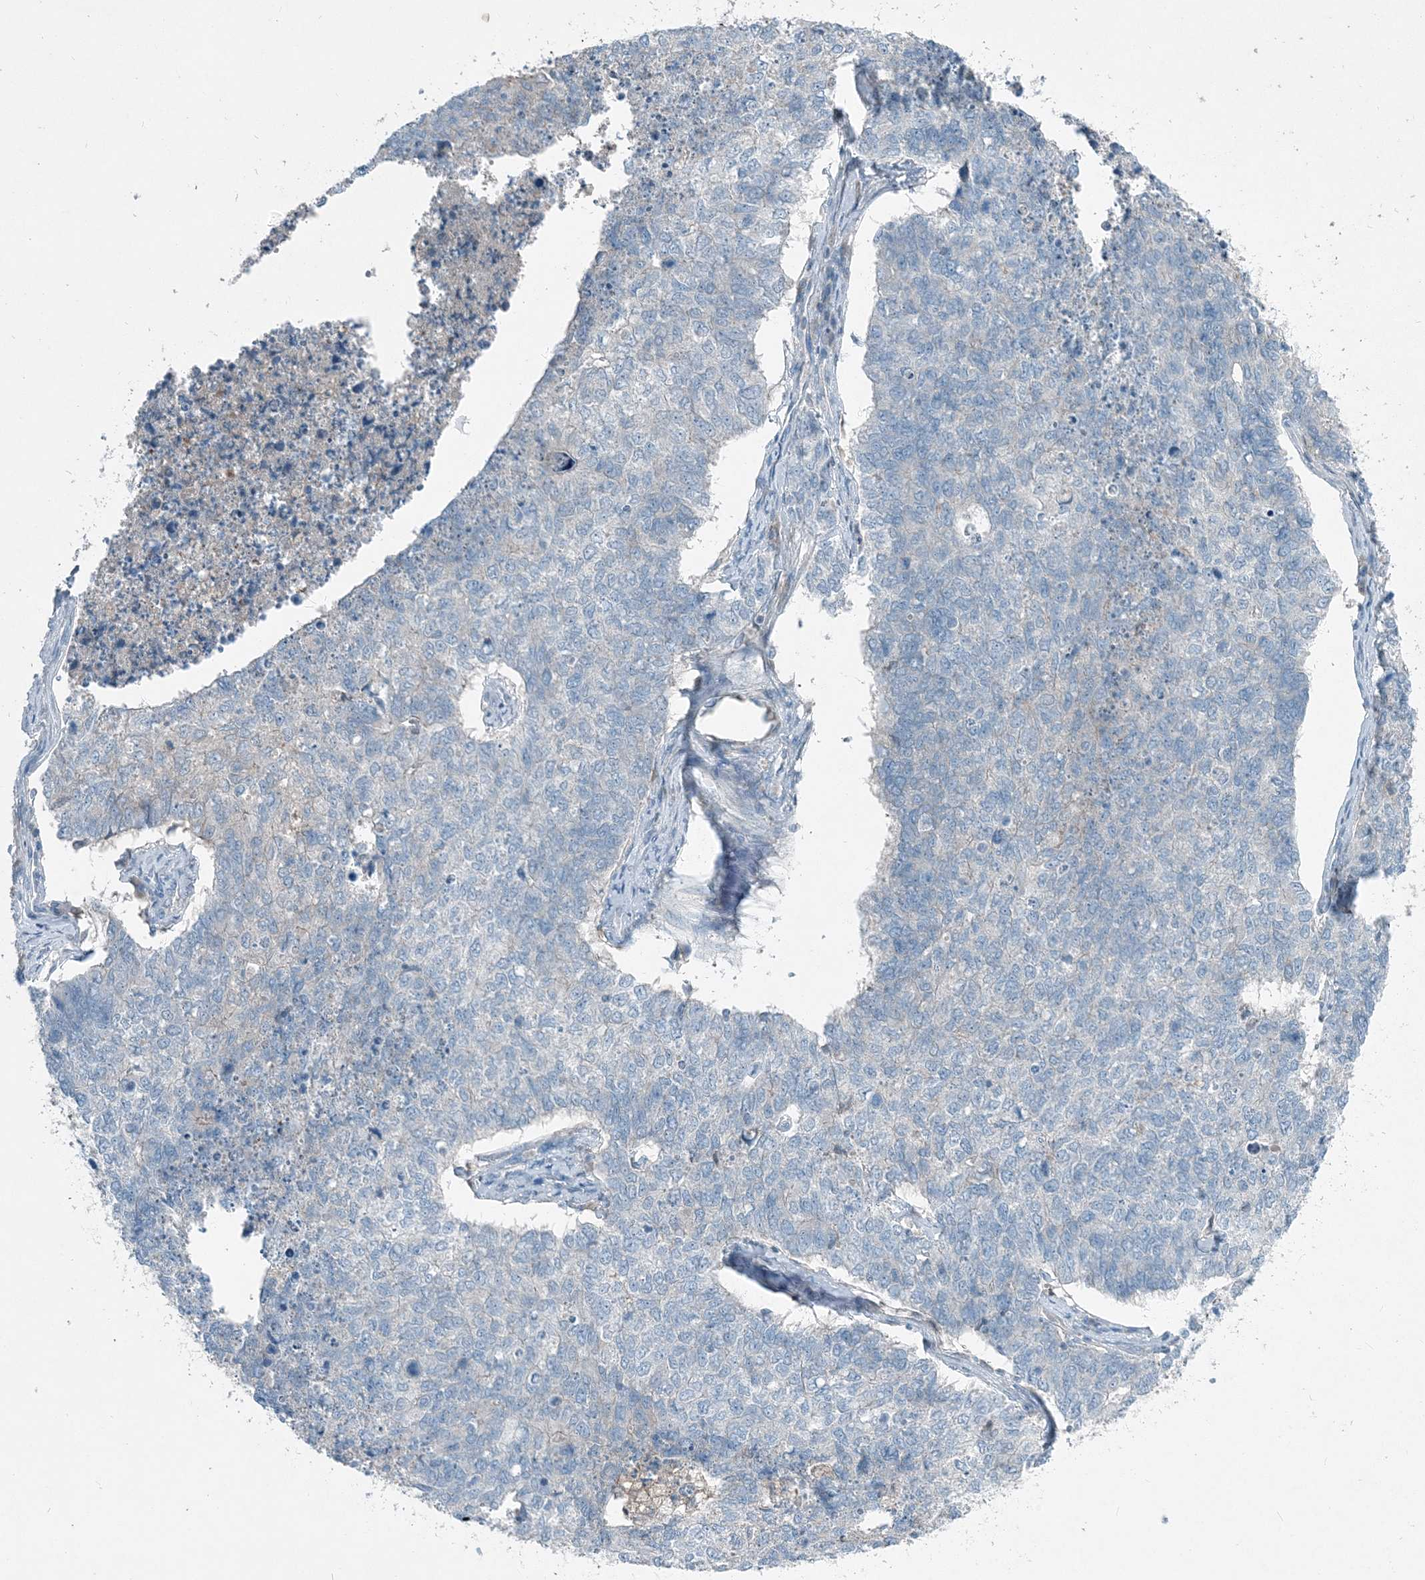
{"staining": {"intensity": "negative", "quantity": "none", "location": "none"}, "tissue": "cervical cancer", "cell_type": "Tumor cells", "image_type": "cancer", "snomed": [{"axis": "morphology", "description": "Squamous cell carcinoma, NOS"}, {"axis": "topography", "description": "Cervix"}], "caption": "The immunohistochemistry photomicrograph has no significant staining in tumor cells of cervical cancer (squamous cell carcinoma) tissue.", "gene": "ARMH1", "patient": {"sex": "female", "age": 63}}